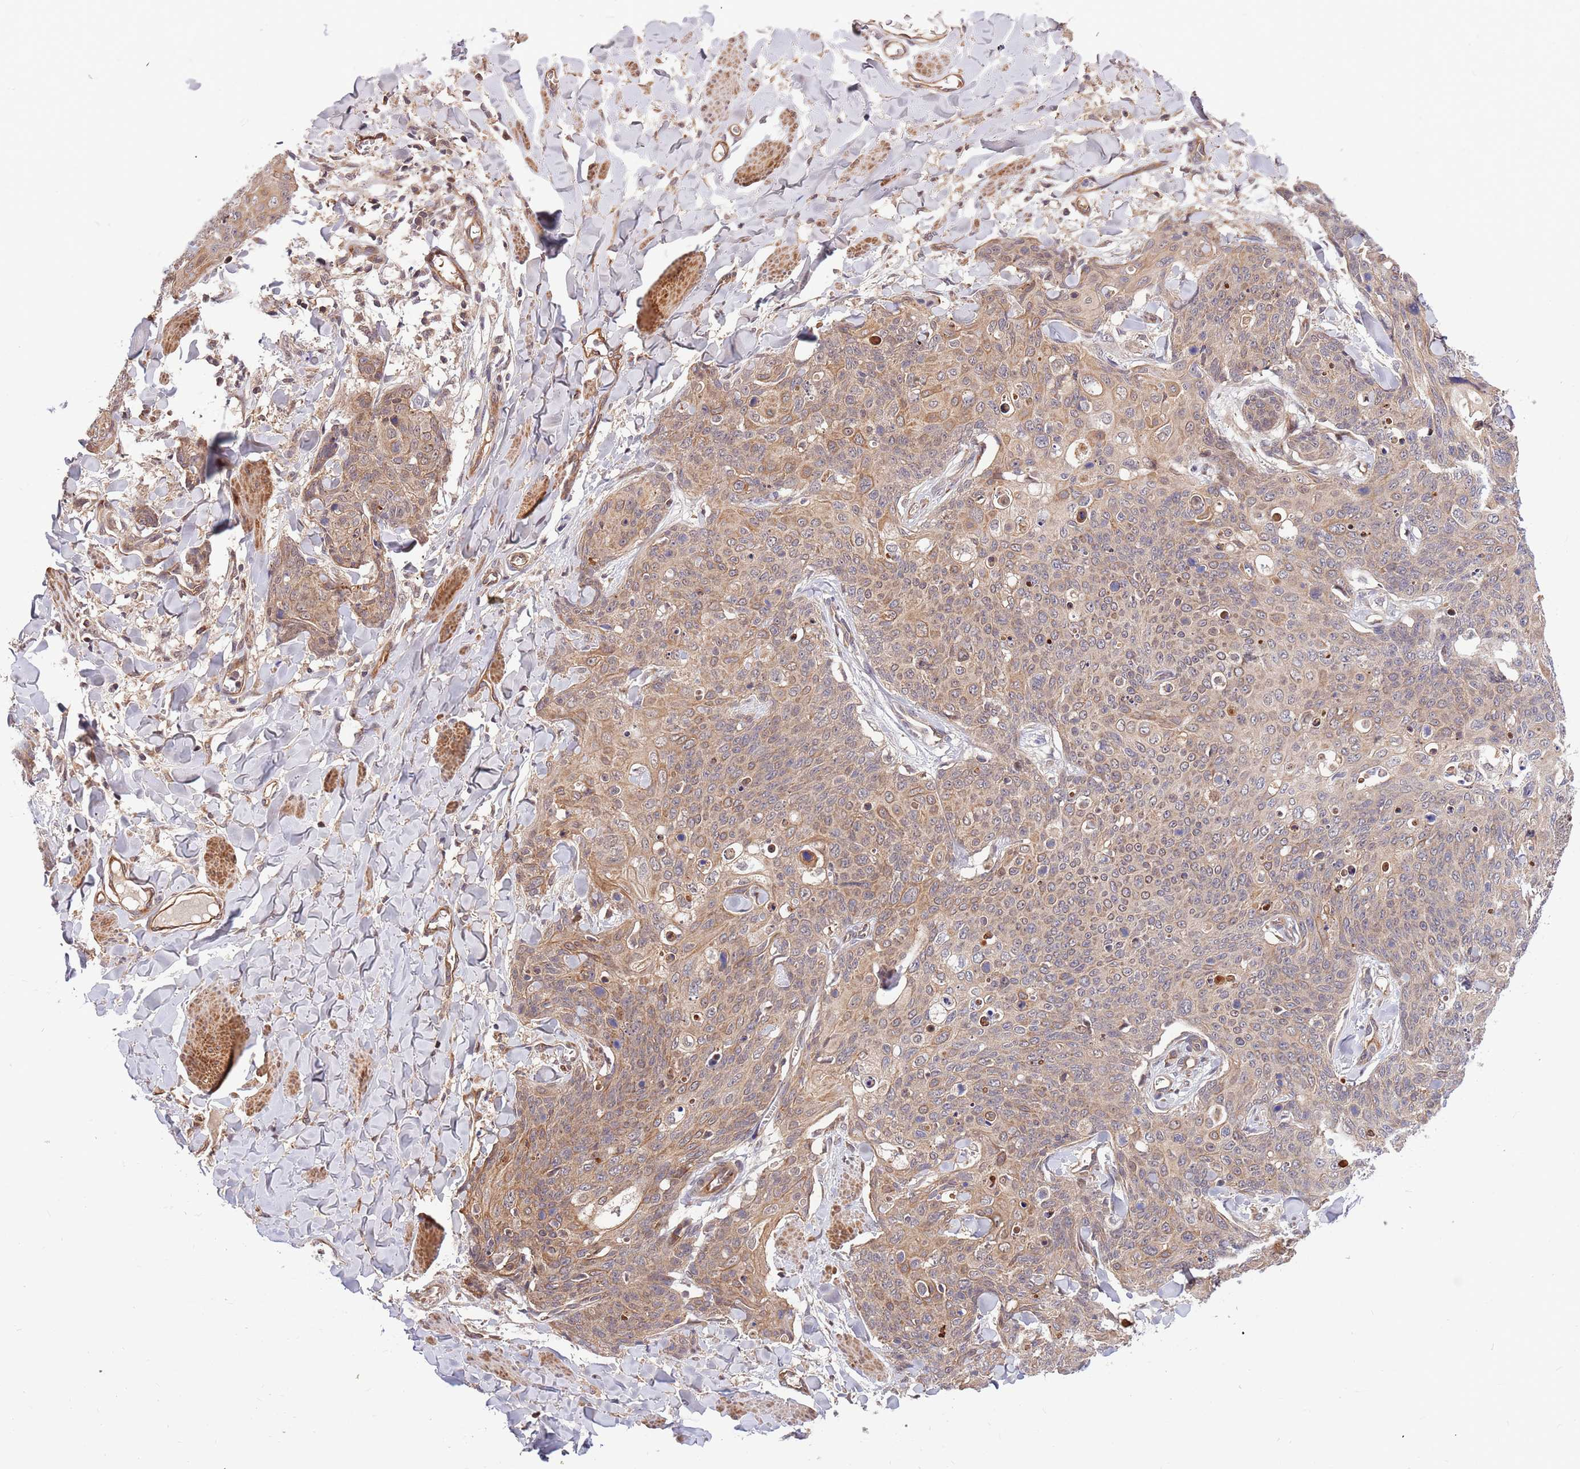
{"staining": {"intensity": "weak", "quantity": "25%-75%", "location": "cytoplasmic/membranous"}, "tissue": "skin cancer", "cell_type": "Tumor cells", "image_type": "cancer", "snomed": [{"axis": "morphology", "description": "Squamous cell carcinoma, NOS"}, {"axis": "topography", "description": "Skin"}, {"axis": "topography", "description": "Vulva"}], "caption": "Protein expression analysis of skin cancer exhibits weak cytoplasmic/membranous staining in about 25%-75% of tumor cells. (Brightfield microscopy of DAB IHC at high magnification).", "gene": "HAUS3", "patient": {"sex": "female", "age": 85}}